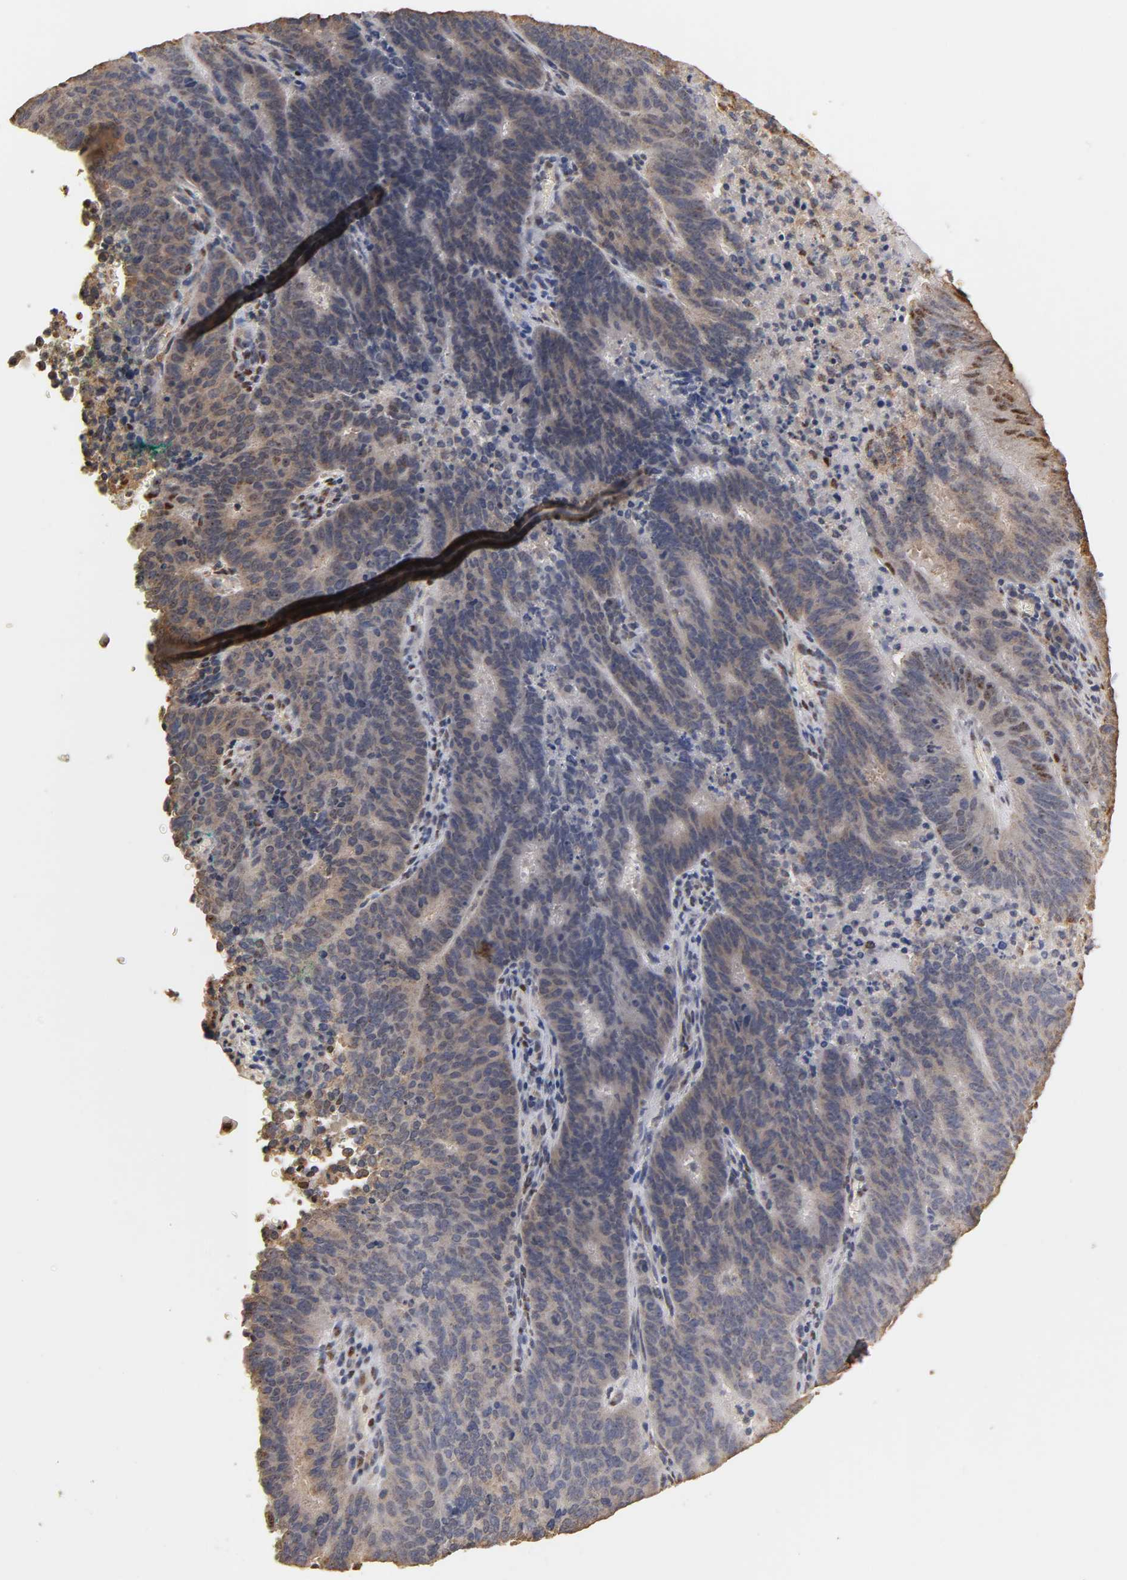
{"staining": {"intensity": "strong", "quantity": "25%-75%", "location": "cytoplasmic/membranous"}, "tissue": "cervical cancer", "cell_type": "Tumor cells", "image_type": "cancer", "snomed": [{"axis": "morphology", "description": "Adenocarcinoma, NOS"}, {"axis": "topography", "description": "Cervix"}], "caption": "About 25%-75% of tumor cells in cervical cancer exhibit strong cytoplasmic/membranous protein staining as visualized by brown immunohistochemical staining.", "gene": "PKN1", "patient": {"sex": "female", "age": 44}}